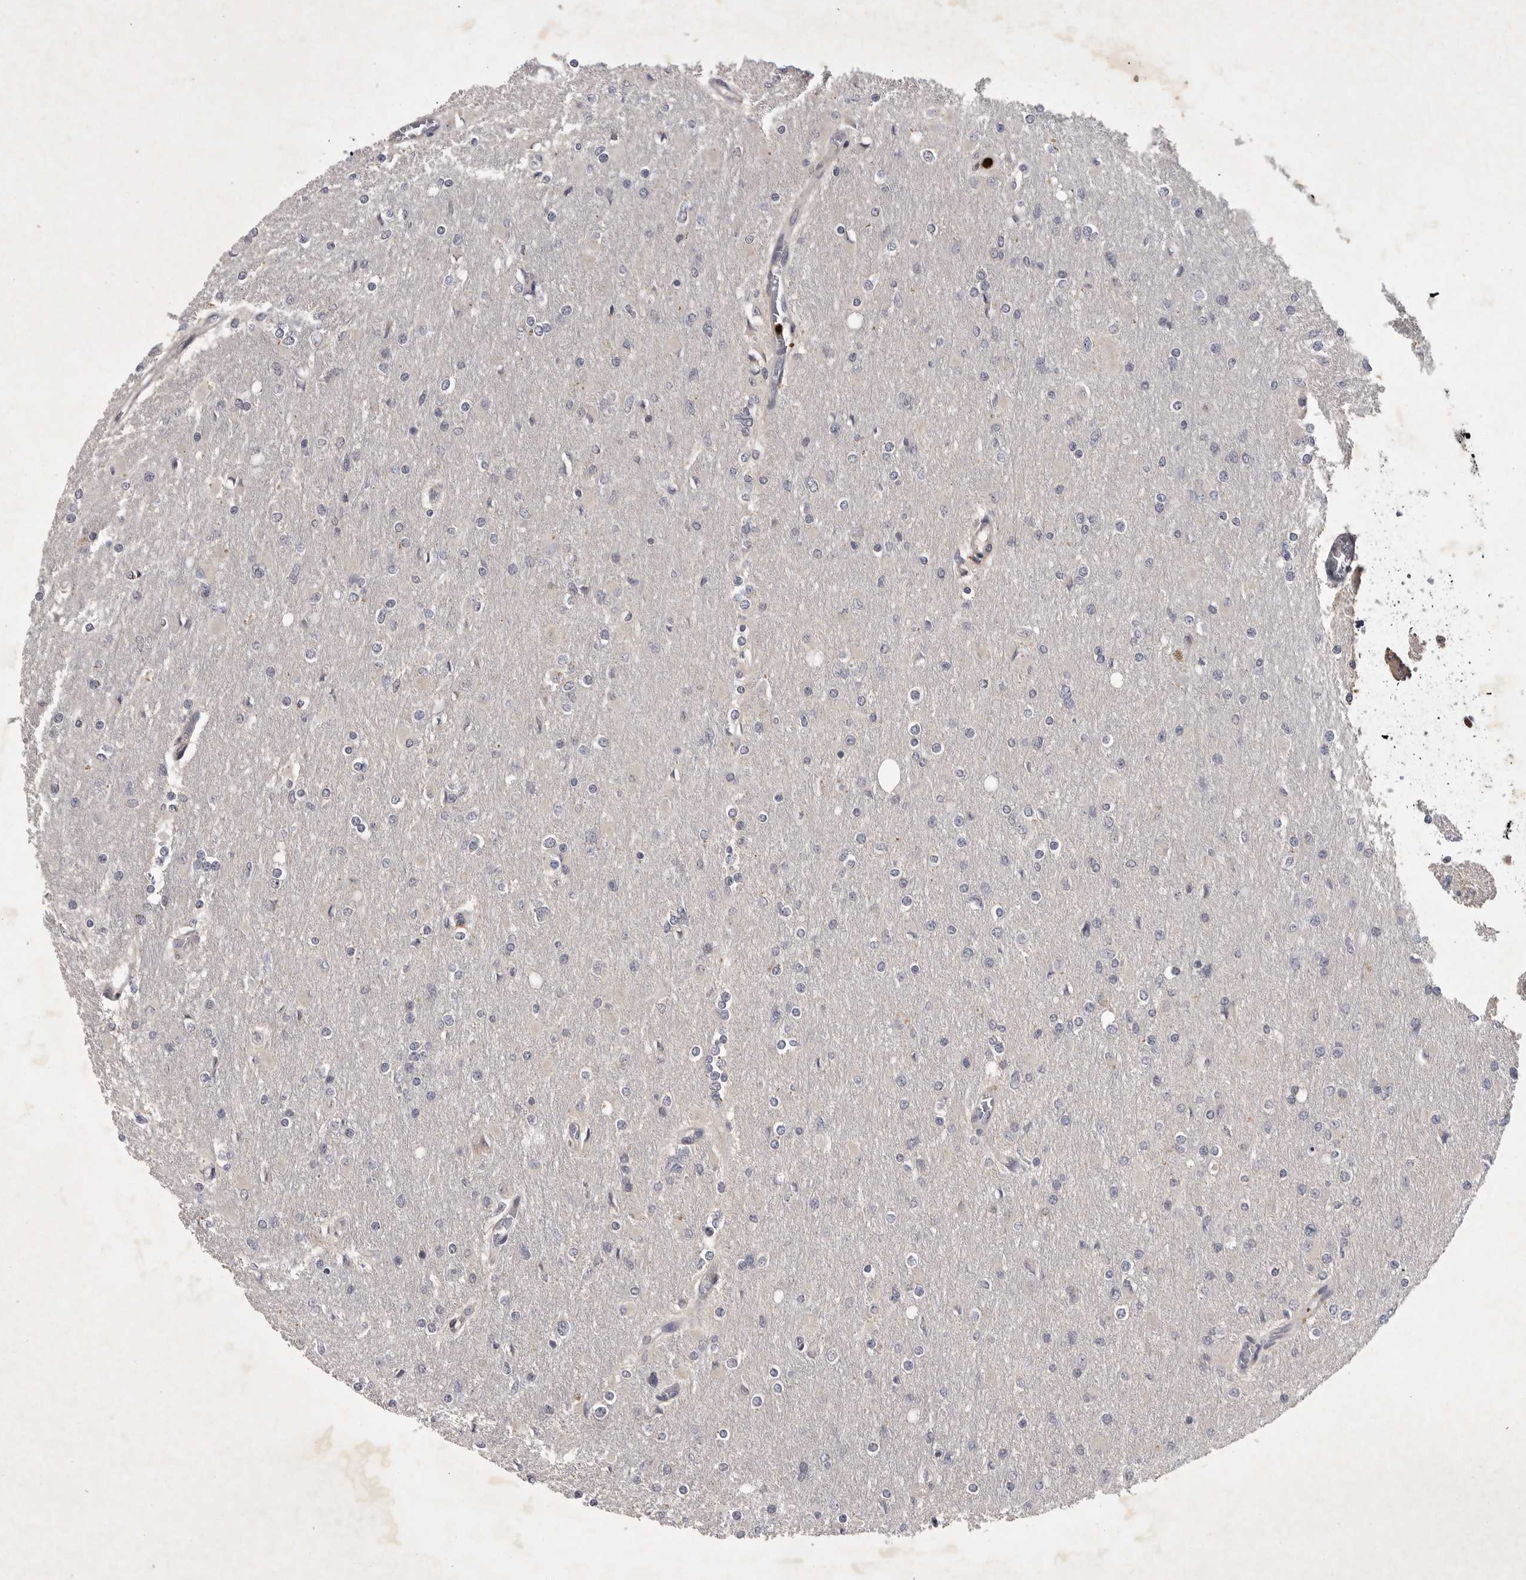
{"staining": {"intensity": "negative", "quantity": "none", "location": "none"}, "tissue": "glioma", "cell_type": "Tumor cells", "image_type": "cancer", "snomed": [{"axis": "morphology", "description": "Glioma, malignant, High grade"}, {"axis": "topography", "description": "Cerebral cortex"}], "caption": "Immunohistochemistry image of neoplastic tissue: human glioma stained with DAB (3,3'-diaminobenzidine) shows no significant protein expression in tumor cells.", "gene": "UBE3D", "patient": {"sex": "female", "age": 36}}